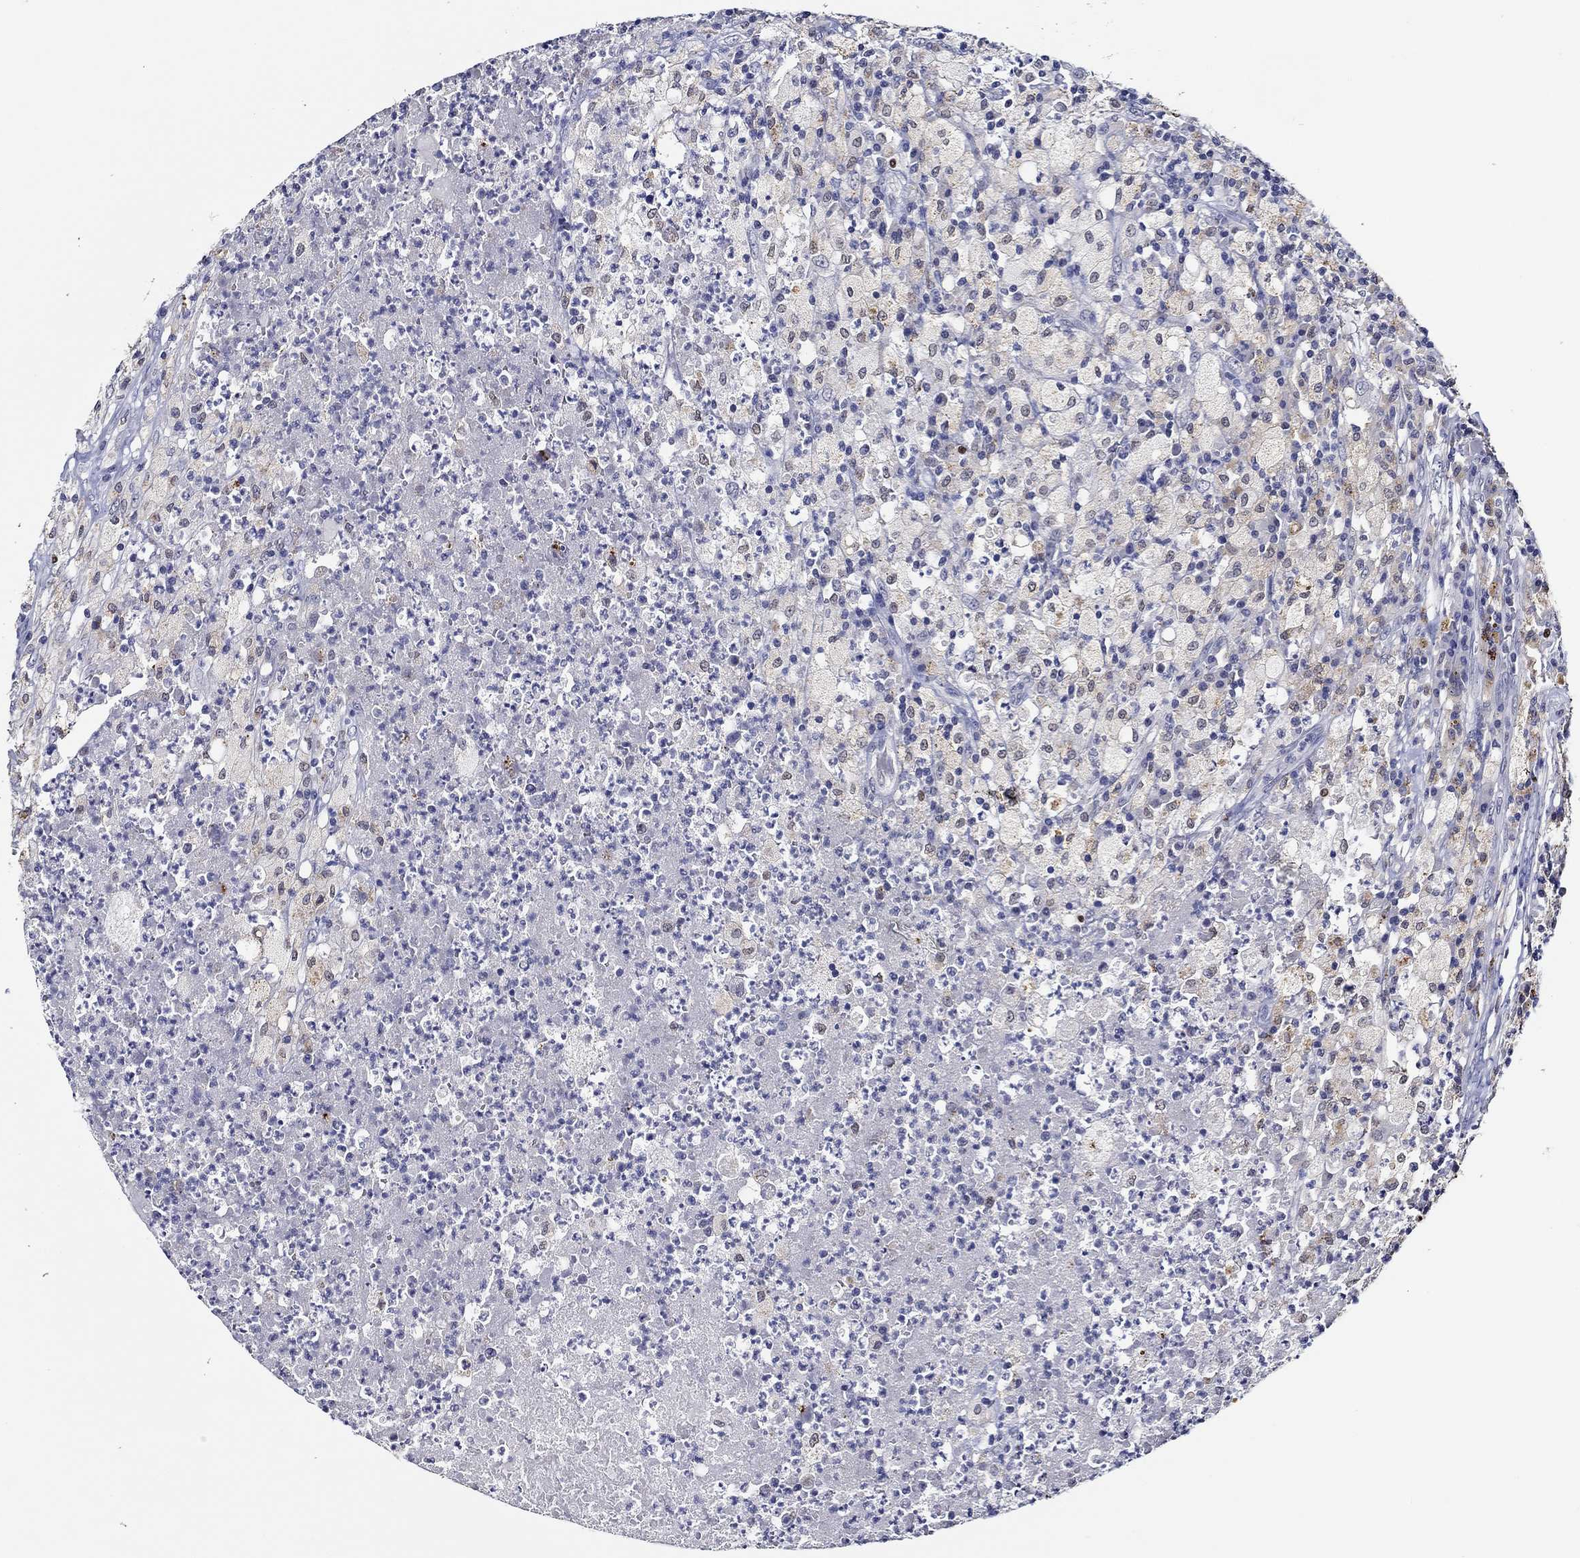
{"staining": {"intensity": "weak", "quantity": "<25%", "location": "cytoplasmic/membranous"}, "tissue": "testis cancer", "cell_type": "Tumor cells", "image_type": "cancer", "snomed": [{"axis": "morphology", "description": "Necrosis, NOS"}, {"axis": "morphology", "description": "Carcinoma, Embryonal, NOS"}, {"axis": "topography", "description": "Testis"}], "caption": "The photomicrograph shows no significant expression in tumor cells of testis cancer.", "gene": "GATA2", "patient": {"sex": "male", "age": 19}}